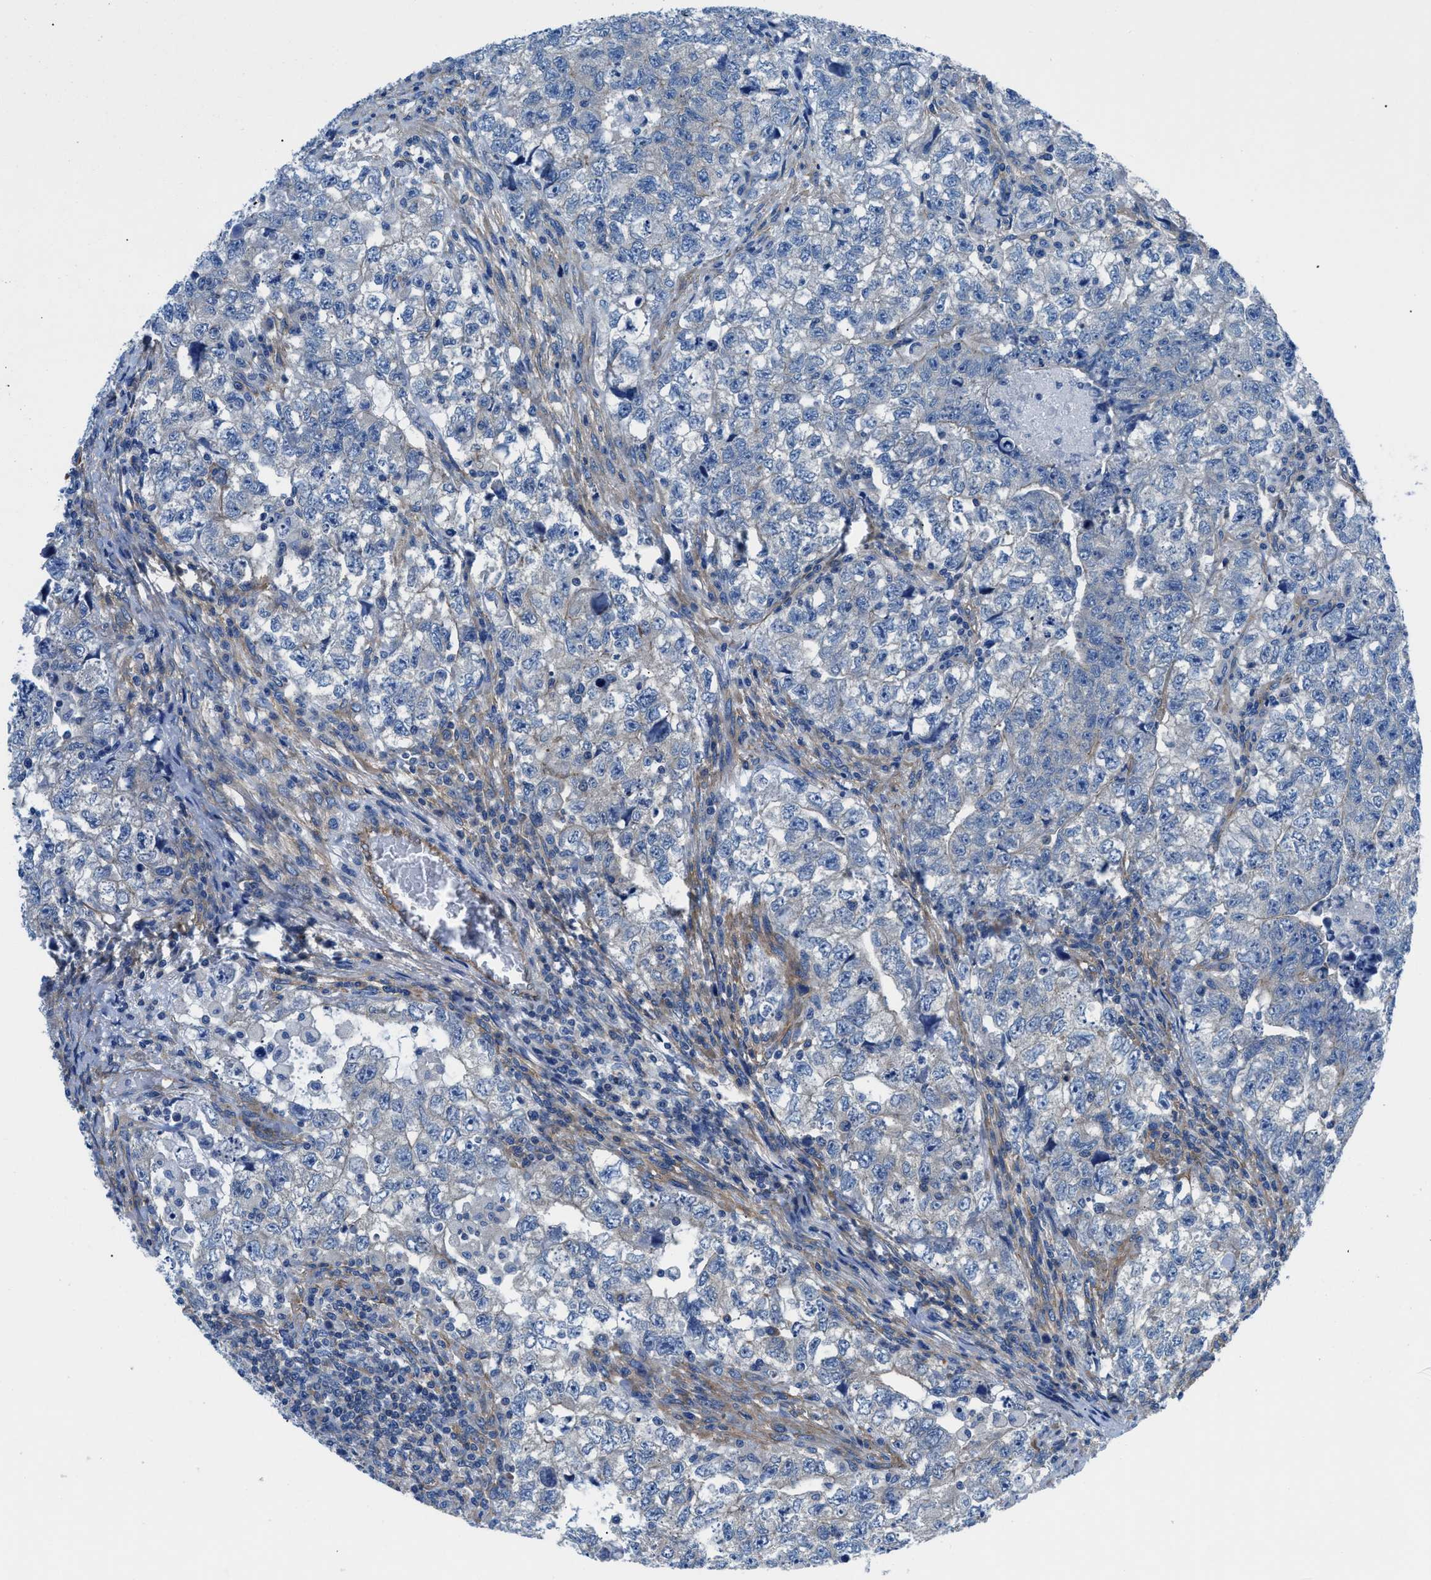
{"staining": {"intensity": "negative", "quantity": "none", "location": "none"}, "tissue": "testis cancer", "cell_type": "Tumor cells", "image_type": "cancer", "snomed": [{"axis": "morphology", "description": "Carcinoma, Embryonal, NOS"}, {"axis": "topography", "description": "Testis"}], "caption": "High power microscopy micrograph of an immunohistochemistry photomicrograph of testis cancer (embryonal carcinoma), revealing no significant staining in tumor cells.", "gene": "TRIP4", "patient": {"sex": "male", "age": 36}}